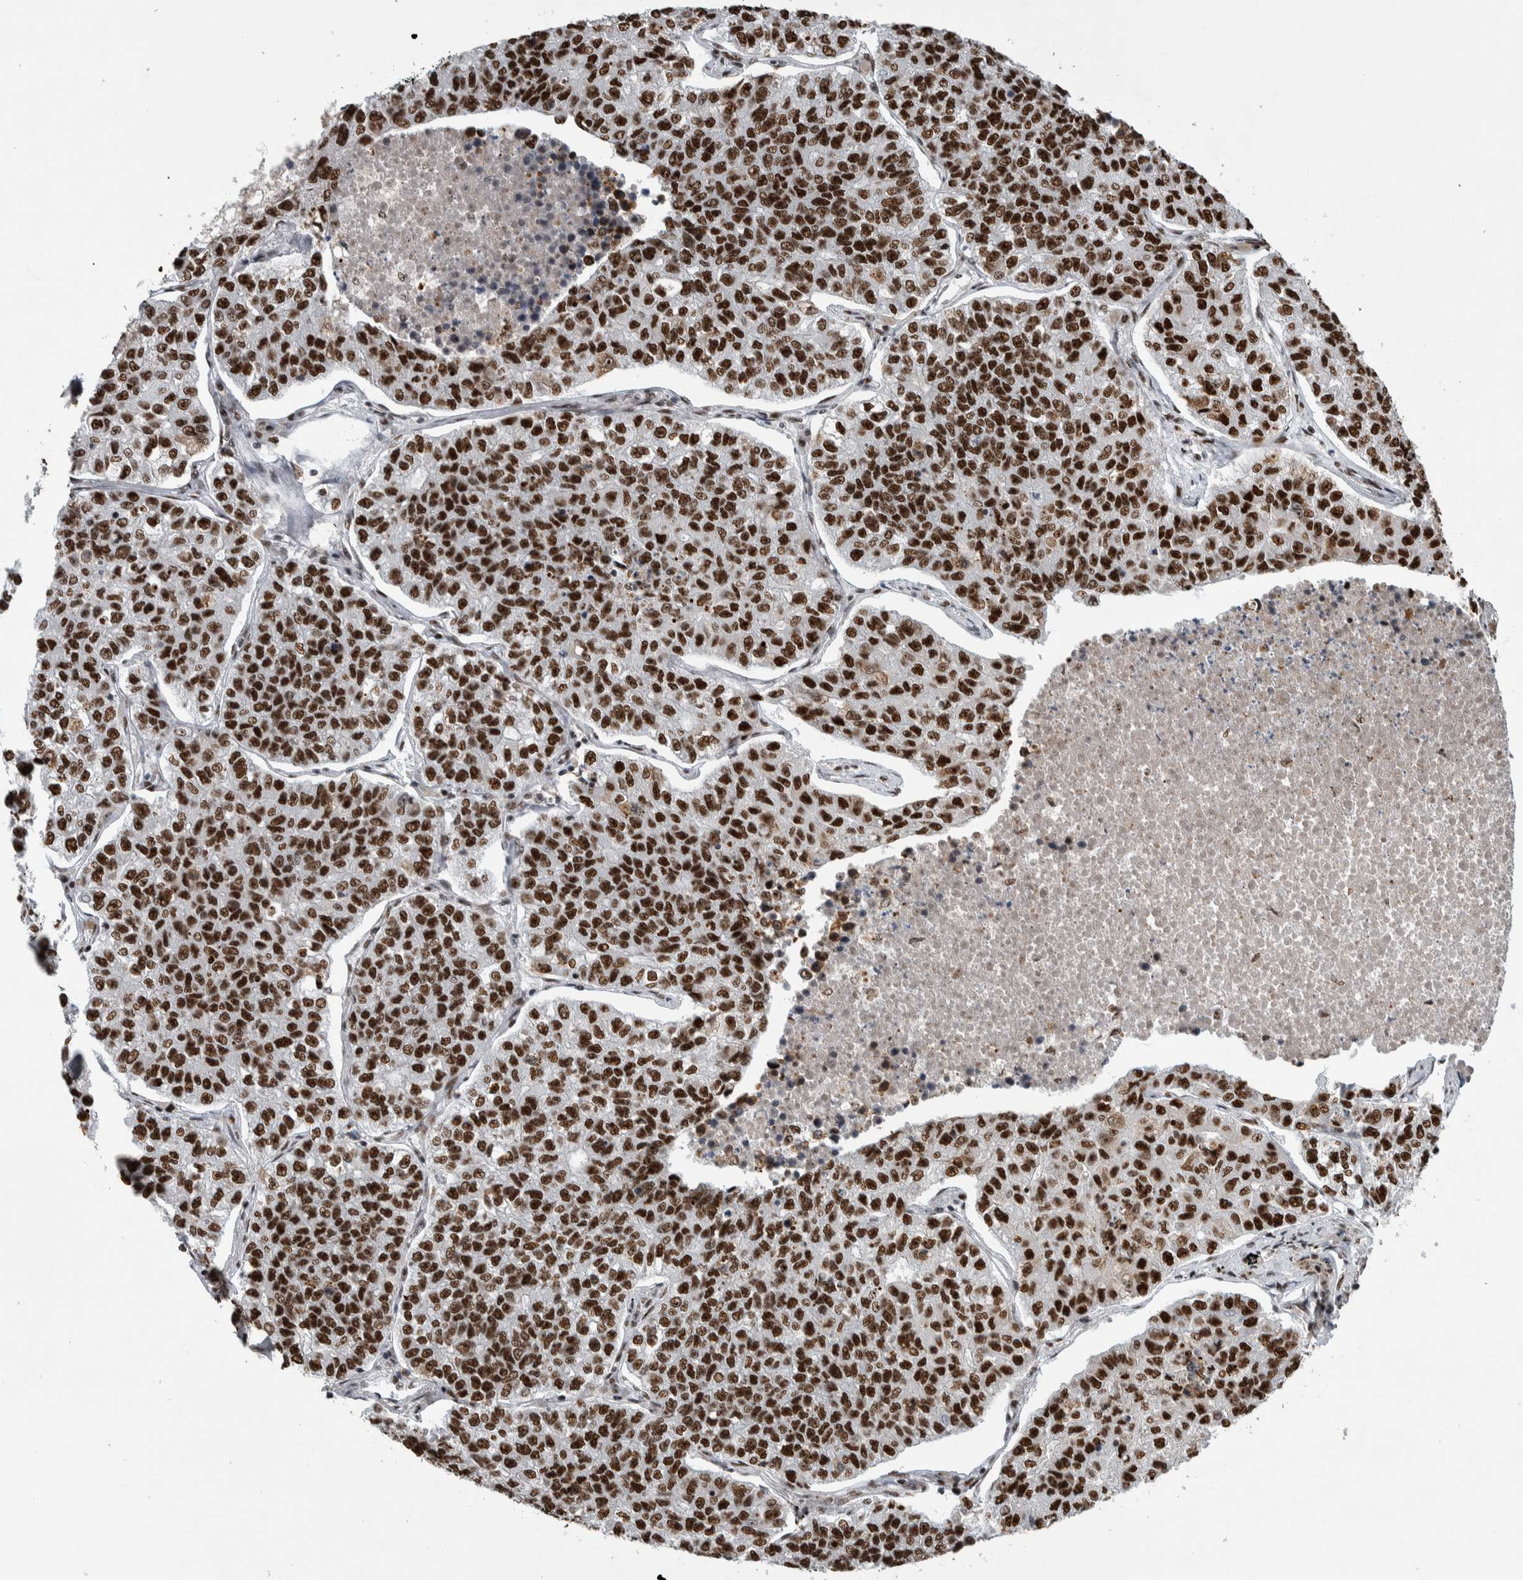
{"staining": {"intensity": "strong", "quantity": ">75%", "location": "nuclear"}, "tissue": "lung cancer", "cell_type": "Tumor cells", "image_type": "cancer", "snomed": [{"axis": "morphology", "description": "Adenocarcinoma, NOS"}, {"axis": "topography", "description": "Lung"}], "caption": "Lung cancer stained with immunohistochemistry shows strong nuclear positivity in approximately >75% of tumor cells.", "gene": "NCL", "patient": {"sex": "male", "age": 49}}